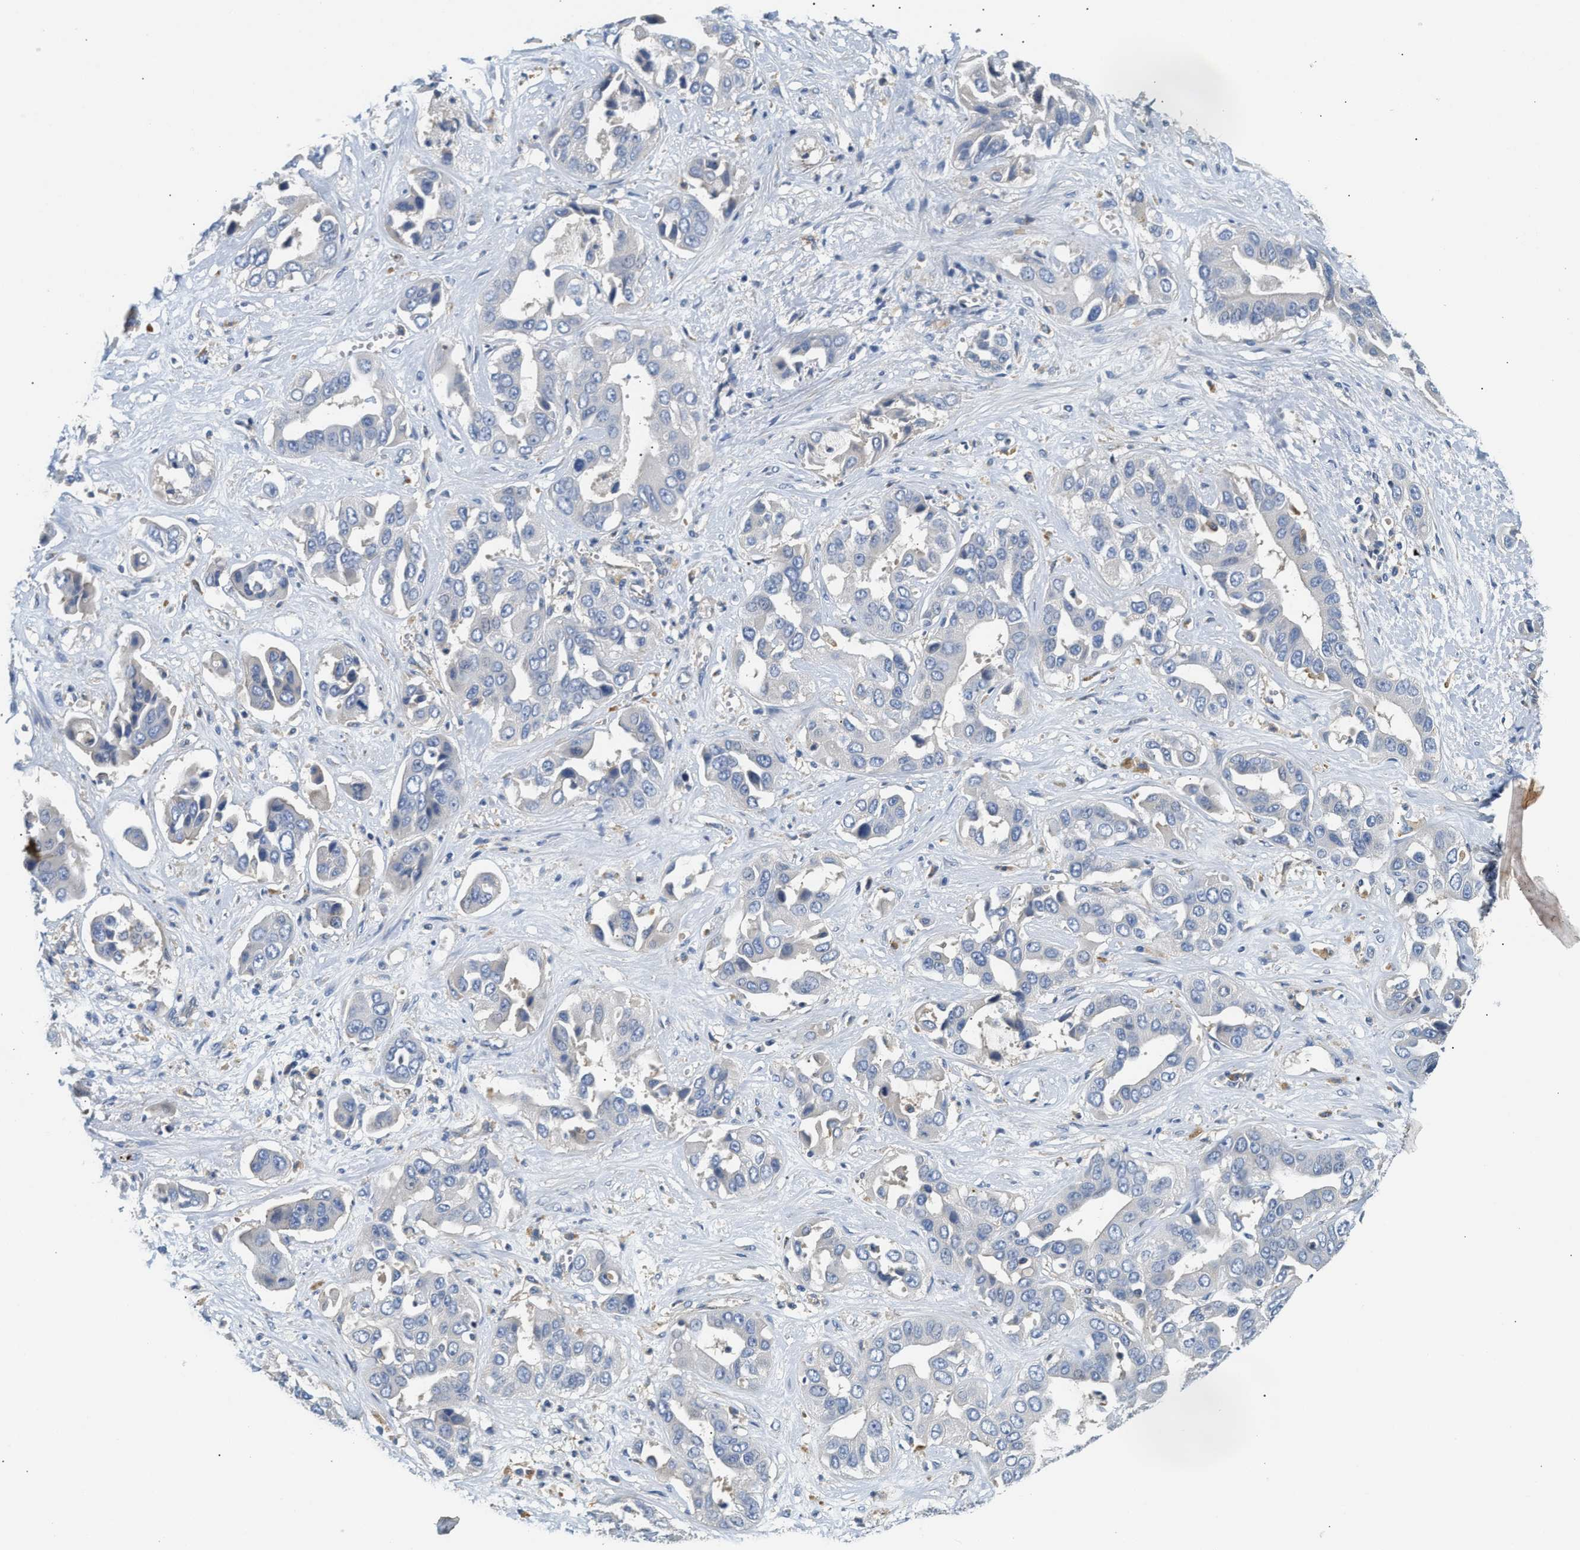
{"staining": {"intensity": "negative", "quantity": "none", "location": "none"}, "tissue": "liver cancer", "cell_type": "Tumor cells", "image_type": "cancer", "snomed": [{"axis": "morphology", "description": "Cholangiocarcinoma"}, {"axis": "topography", "description": "Liver"}], "caption": "DAB immunohistochemical staining of human liver cancer (cholangiocarcinoma) shows no significant positivity in tumor cells.", "gene": "NSUN7", "patient": {"sex": "female", "age": 52}}